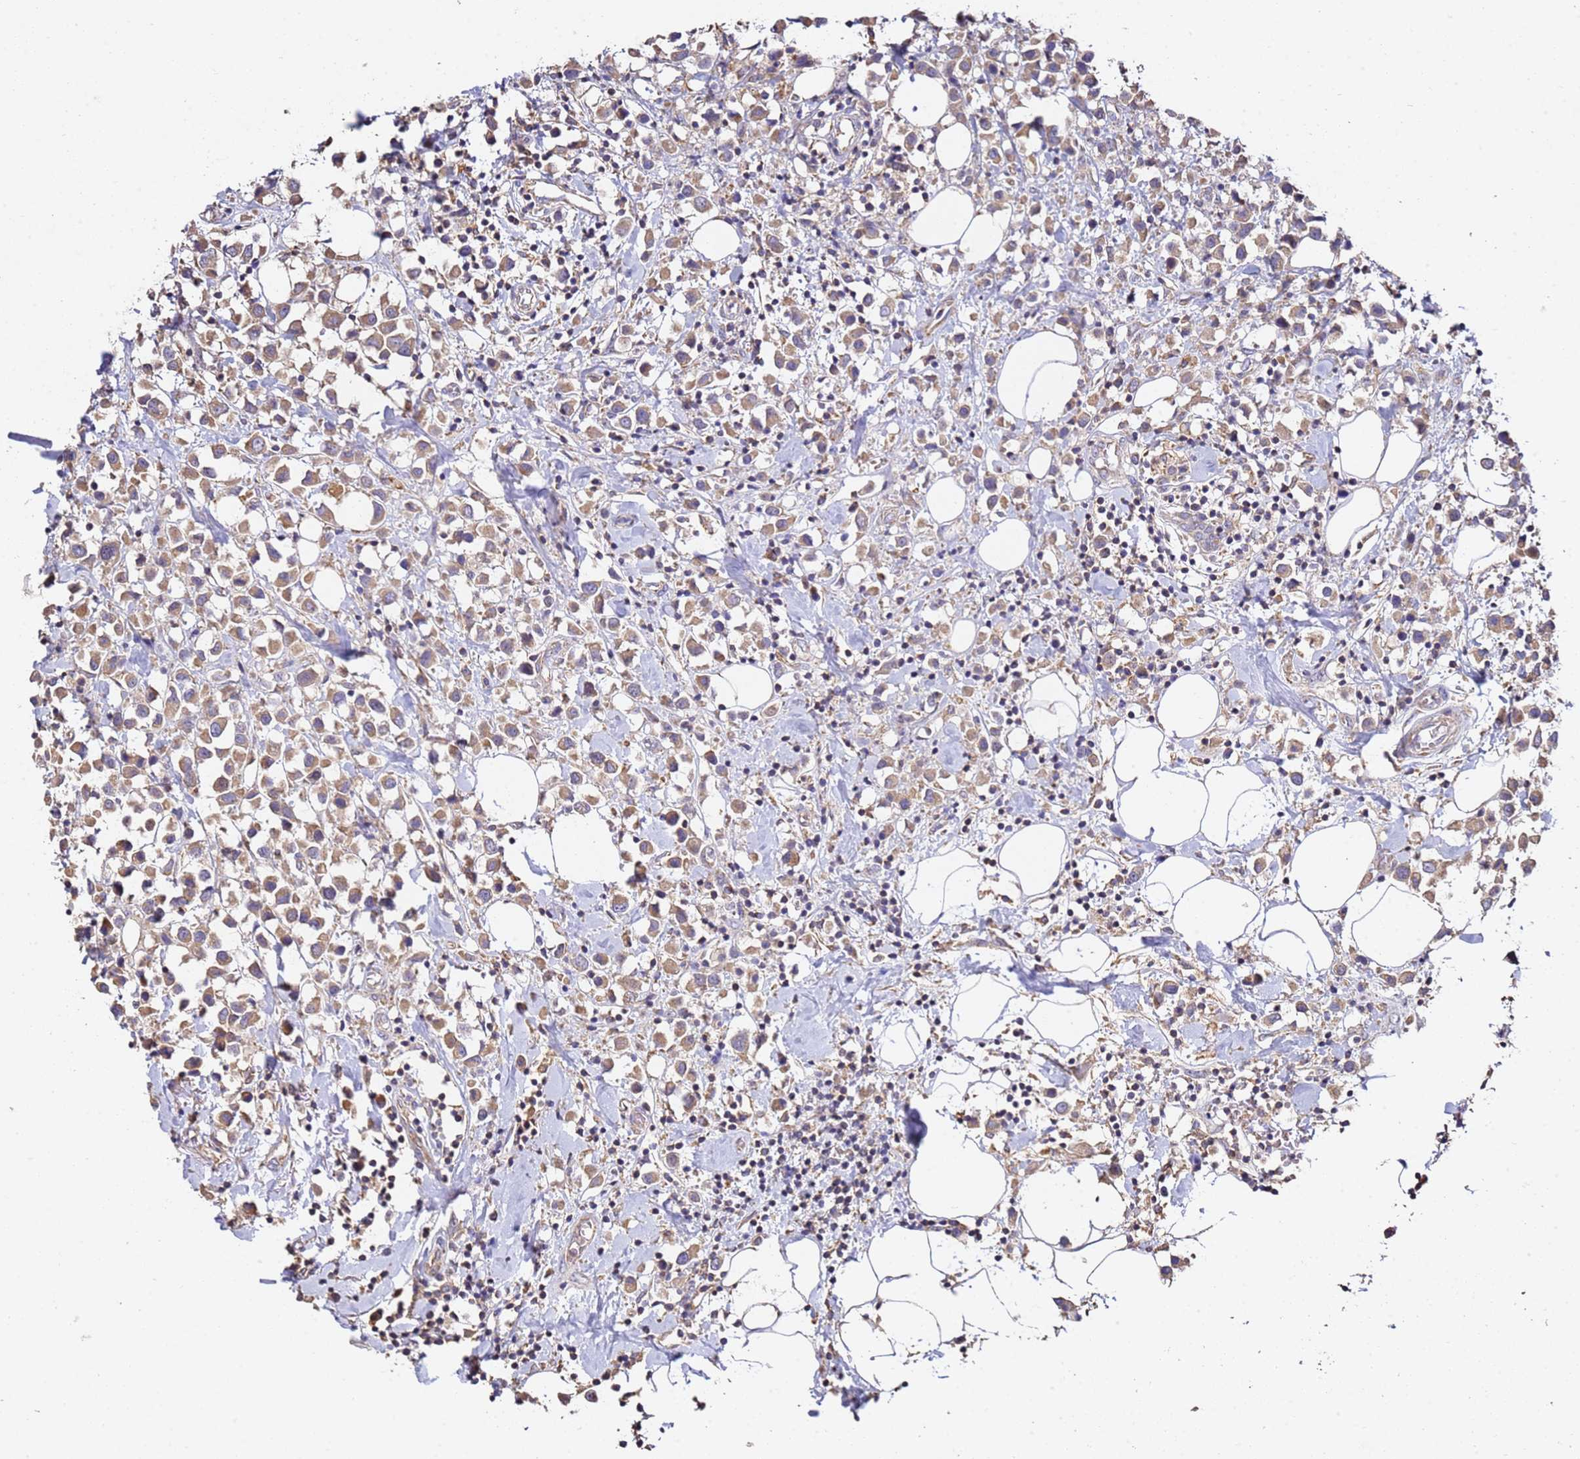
{"staining": {"intensity": "moderate", "quantity": ">75%", "location": "cytoplasmic/membranous"}, "tissue": "breast cancer", "cell_type": "Tumor cells", "image_type": "cancer", "snomed": [{"axis": "morphology", "description": "Duct carcinoma"}, {"axis": "topography", "description": "Breast"}], "caption": "Protein positivity by IHC exhibits moderate cytoplasmic/membranous expression in approximately >75% of tumor cells in breast intraductal carcinoma.", "gene": "OR2B11", "patient": {"sex": "female", "age": 61}}